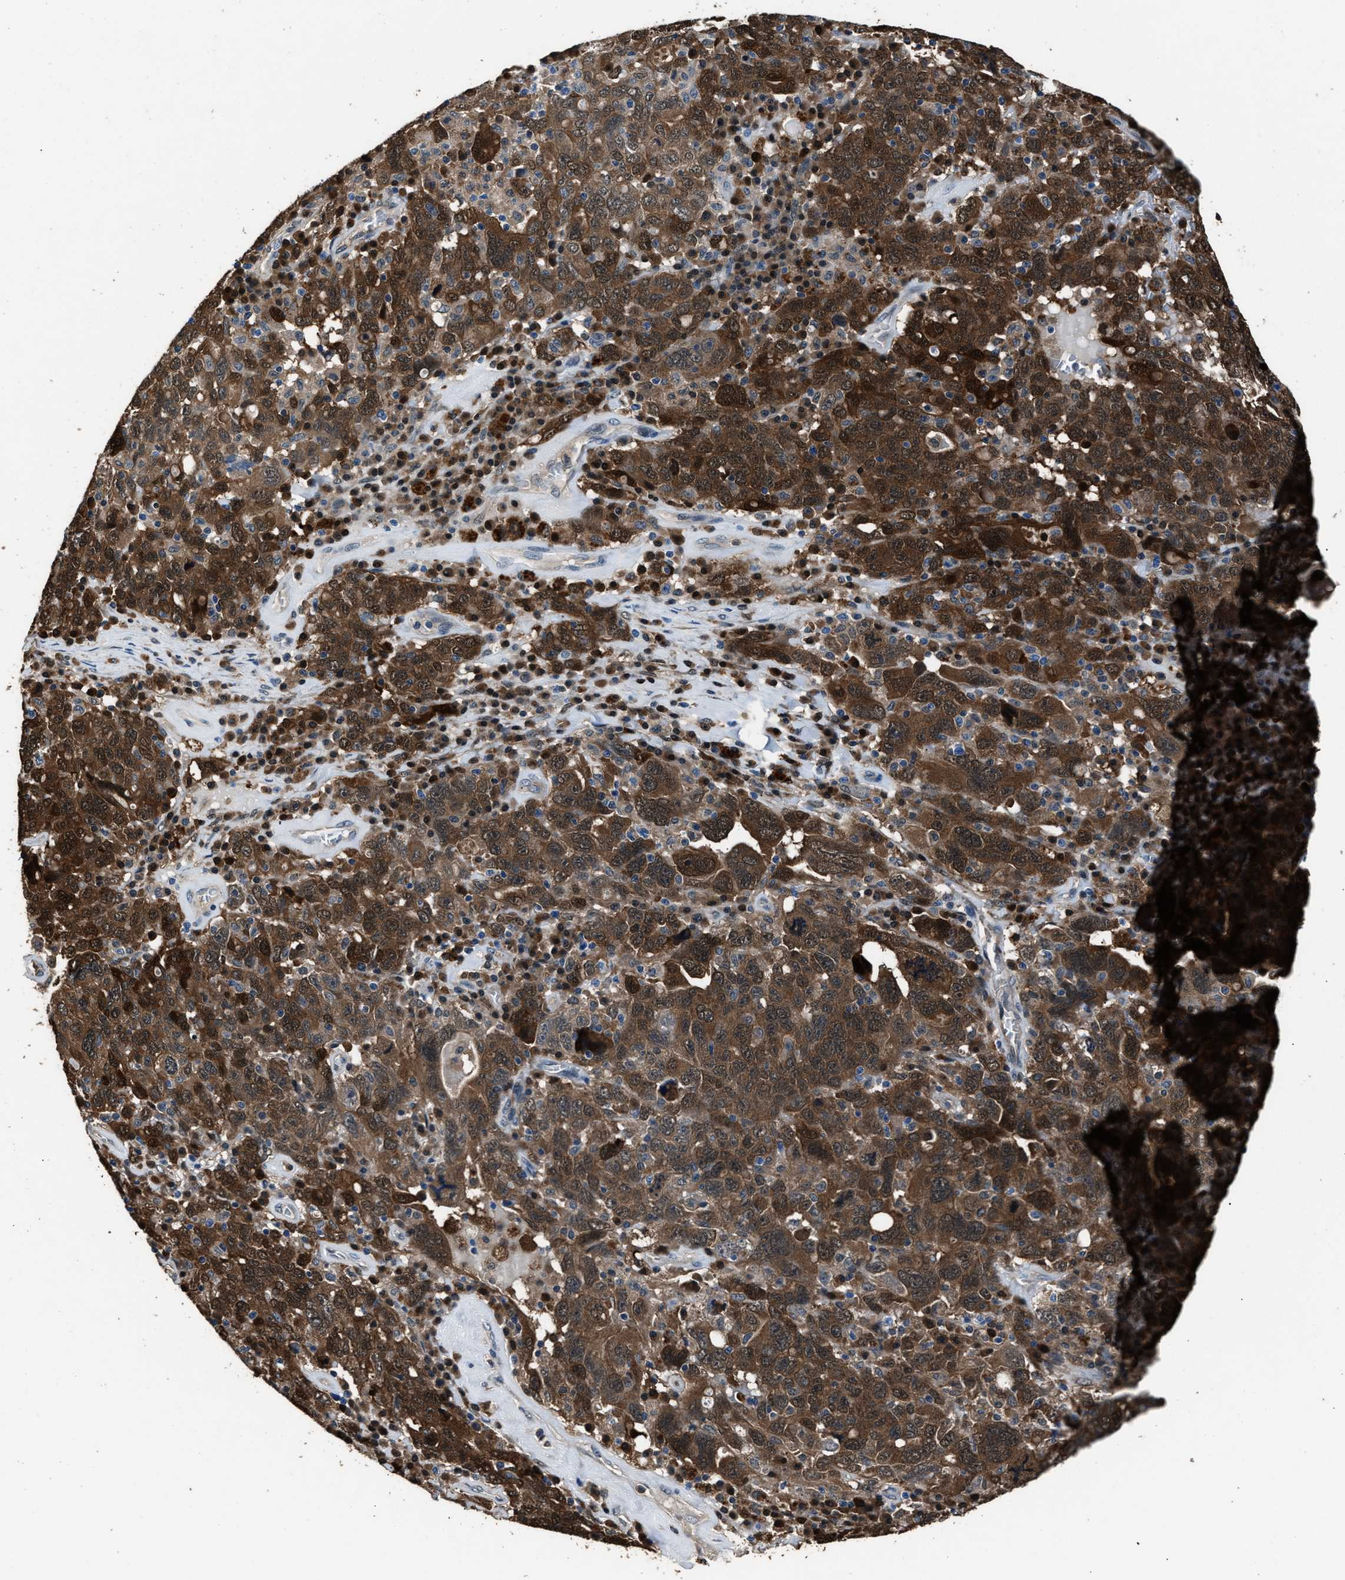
{"staining": {"intensity": "strong", "quantity": ">75%", "location": "cytoplasmic/membranous"}, "tissue": "ovarian cancer", "cell_type": "Tumor cells", "image_type": "cancer", "snomed": [{"axis": "morphology", "description": "Carcinoma, endometroid"}, {"axis": "topography", "description": "Ovary"}], "caption": "Protein expression by IHC demonstrates strong cytoplasmic/membranous positivity in approximately >75% of tumor cells in ovarian endometroid carcinoma. (brown staining indicates protein expression, while blue staining denotes nuclei).", "gene": "GSTP1", "patient": {"sex": "female", "age": 62}}